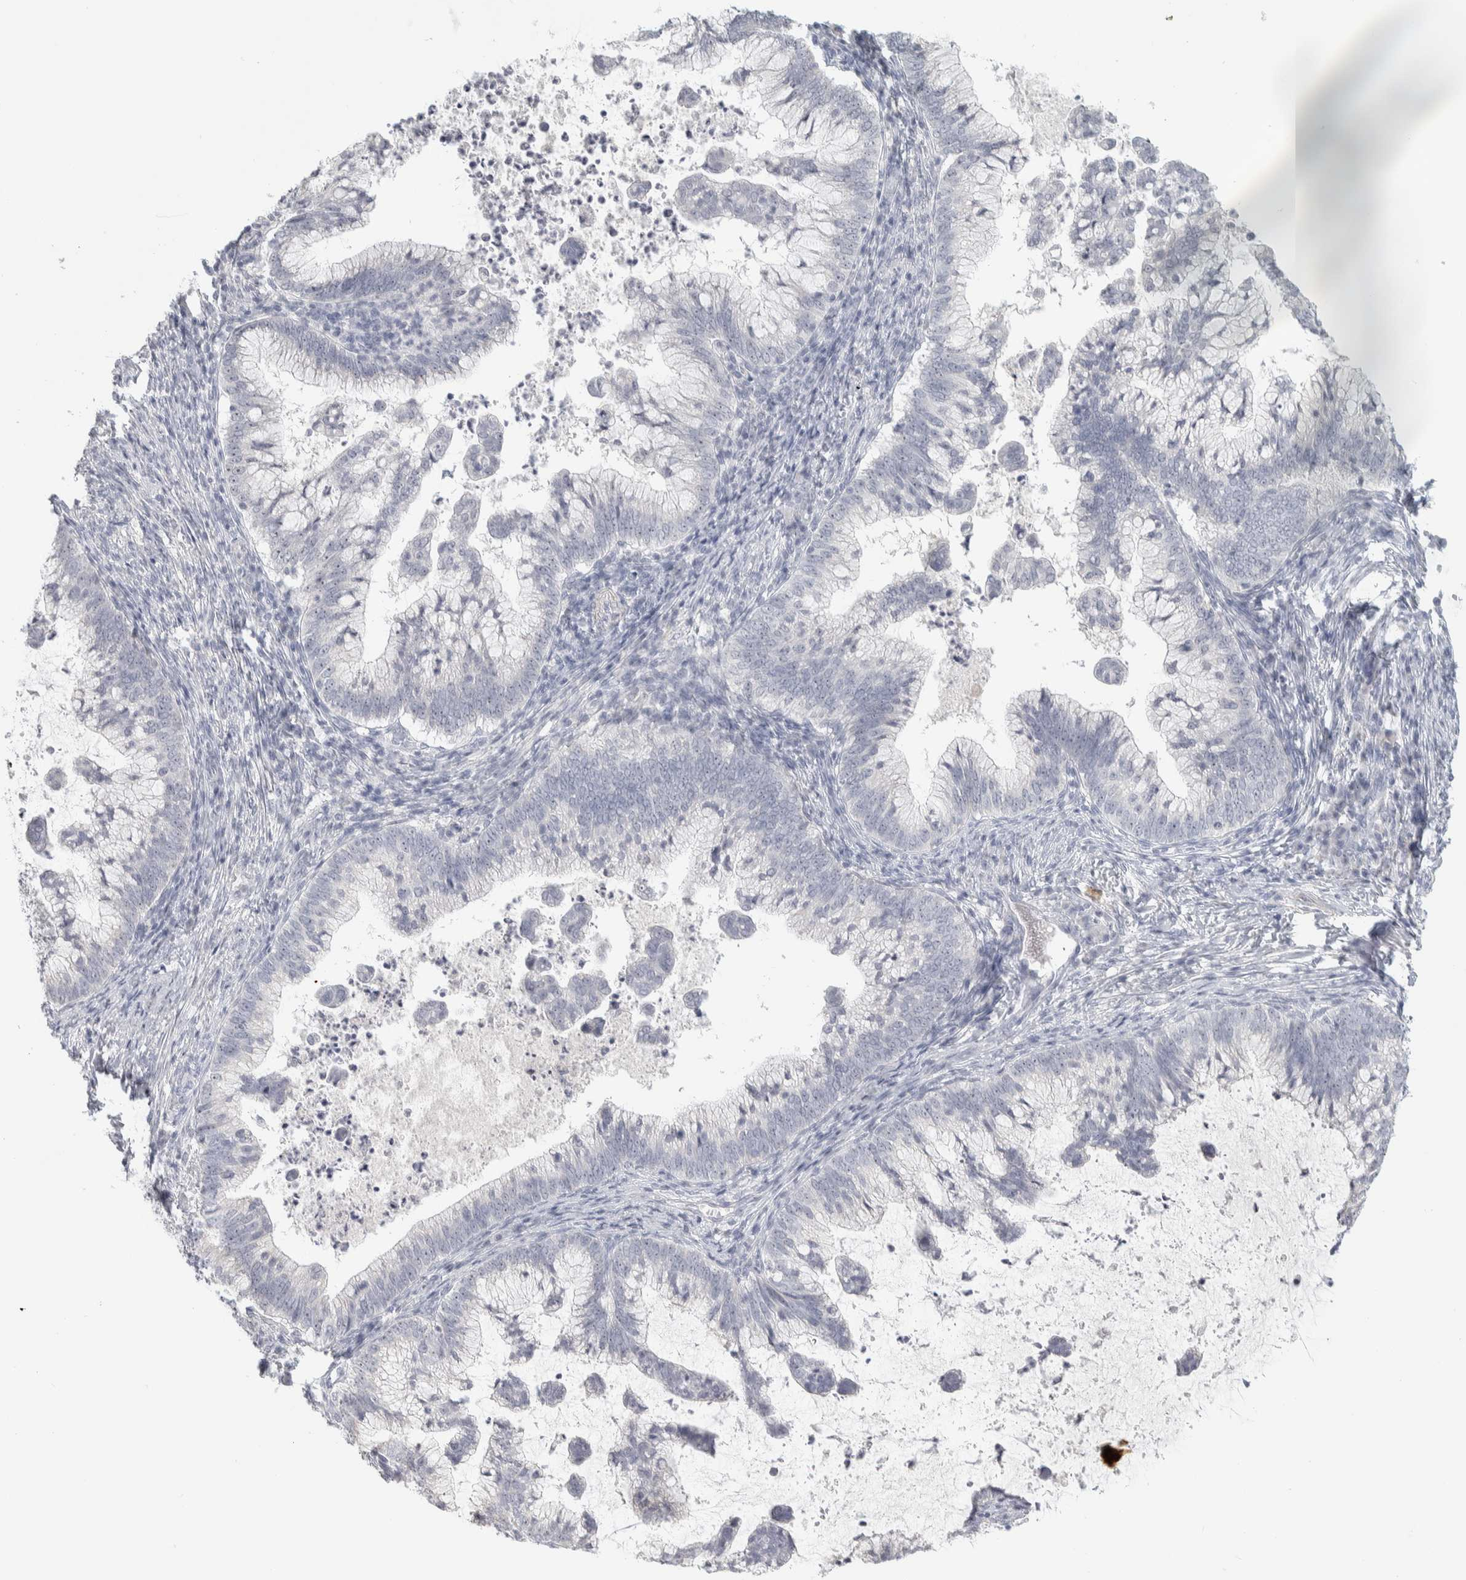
{"staining": {"intensity": "weak", "quantity": "<25%", "location": "nuclear"}, "tissue": "cervical cancer", "cell_type": "Tumor cells", "image_type": "cancer", "snomed": [{"axis": "morphology", "description": "Adenocarcinoma, NOS"}, {"axis": "topography", "description": "Cervix"}], "caption": "An image of cervical cancer (adenocarcinoma) stained for a protein demonstrates no brown staining in tumor cells.", "gene": "DCXR", "patient": {"sex": "female", "age": 36}}